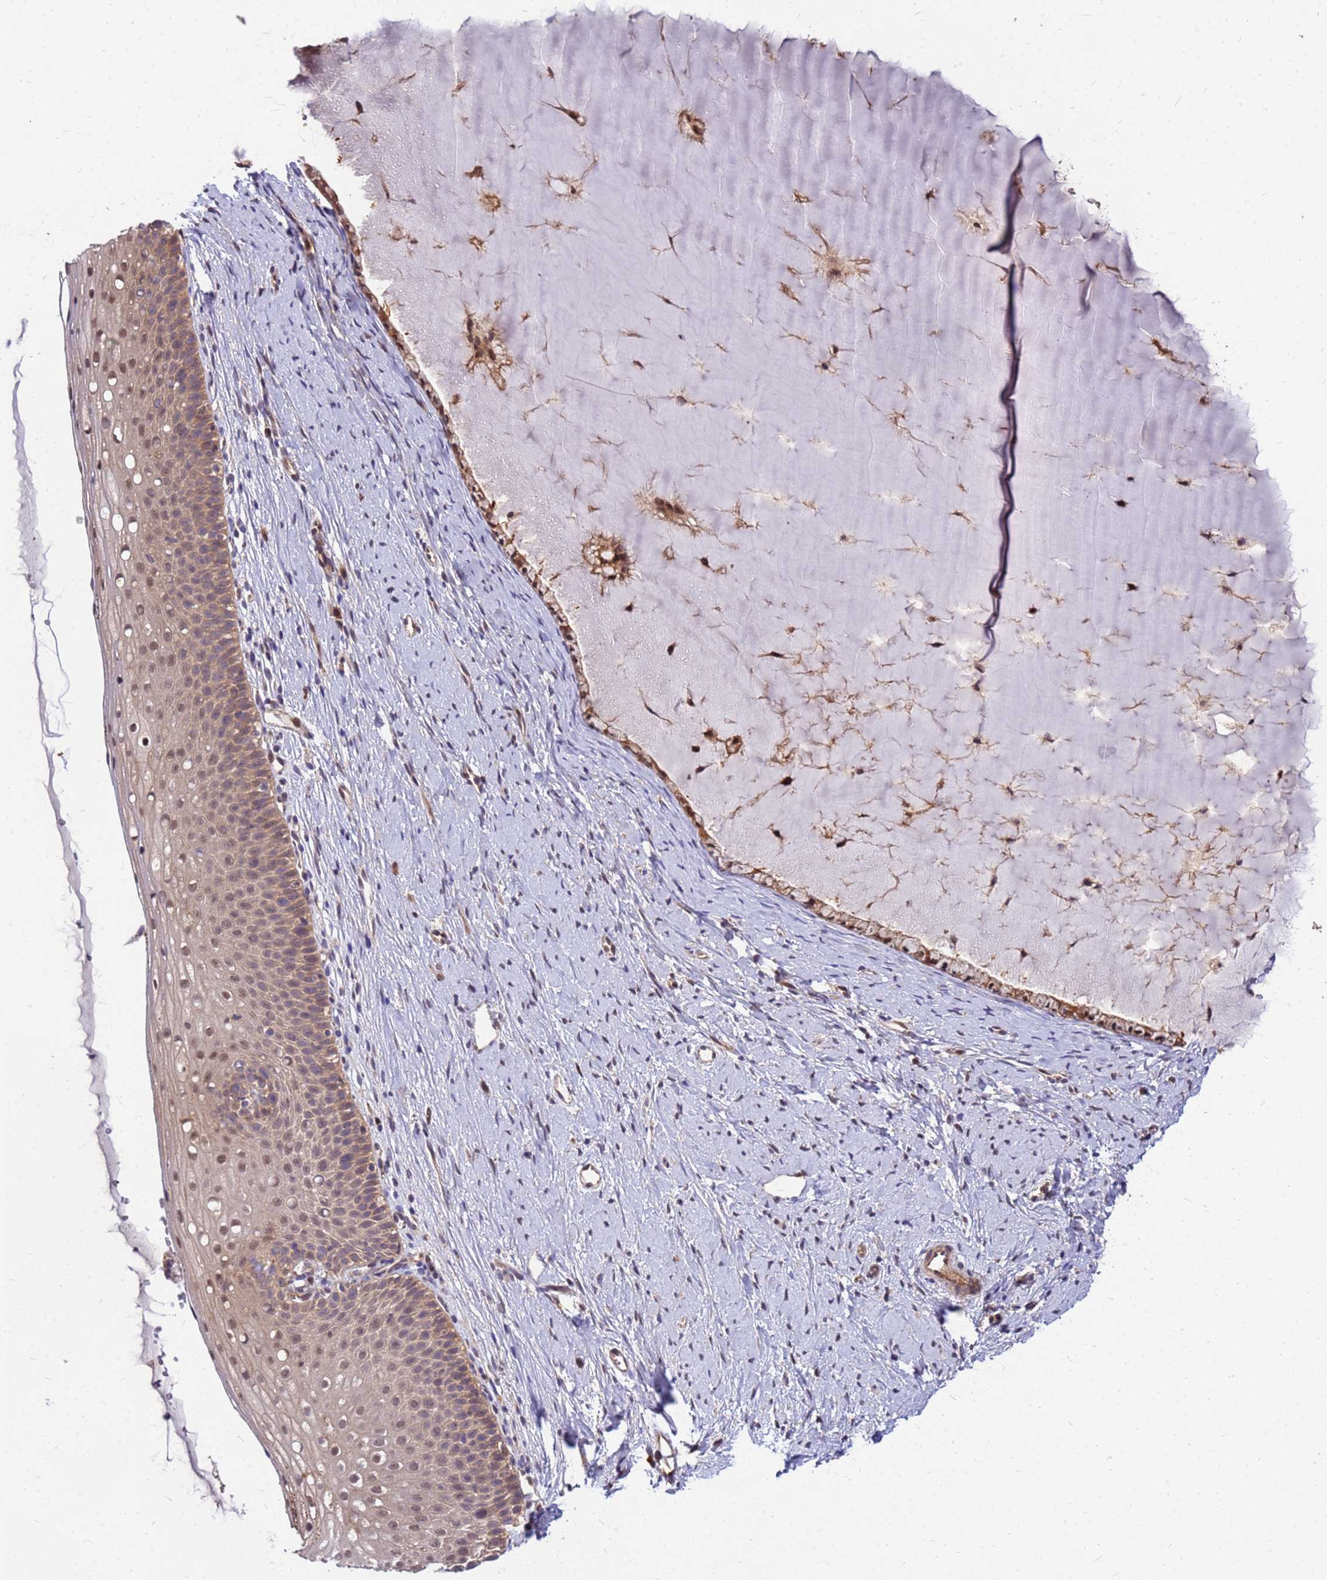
{"staining": {"intensity": "moderate", "quantity": ">75%", "location": "cytoplasmic/membranous,nuclear"}, "tissue": "cervix", "cell_type": "Glandular cells", "image_type": "normal", "snomed": [{"axis": "morphology", "description": "Normal tissue, NOS"}, {"axis": "topography", "description": "Cervix"}], "caption": "Moderate cytoplasmic/membranous,nuclear positivity is appreciated in approximately >75% of glandular cells in normal cervix.", "gene": "DUS4L", "patient": {"sex": "female", "age": 57}}